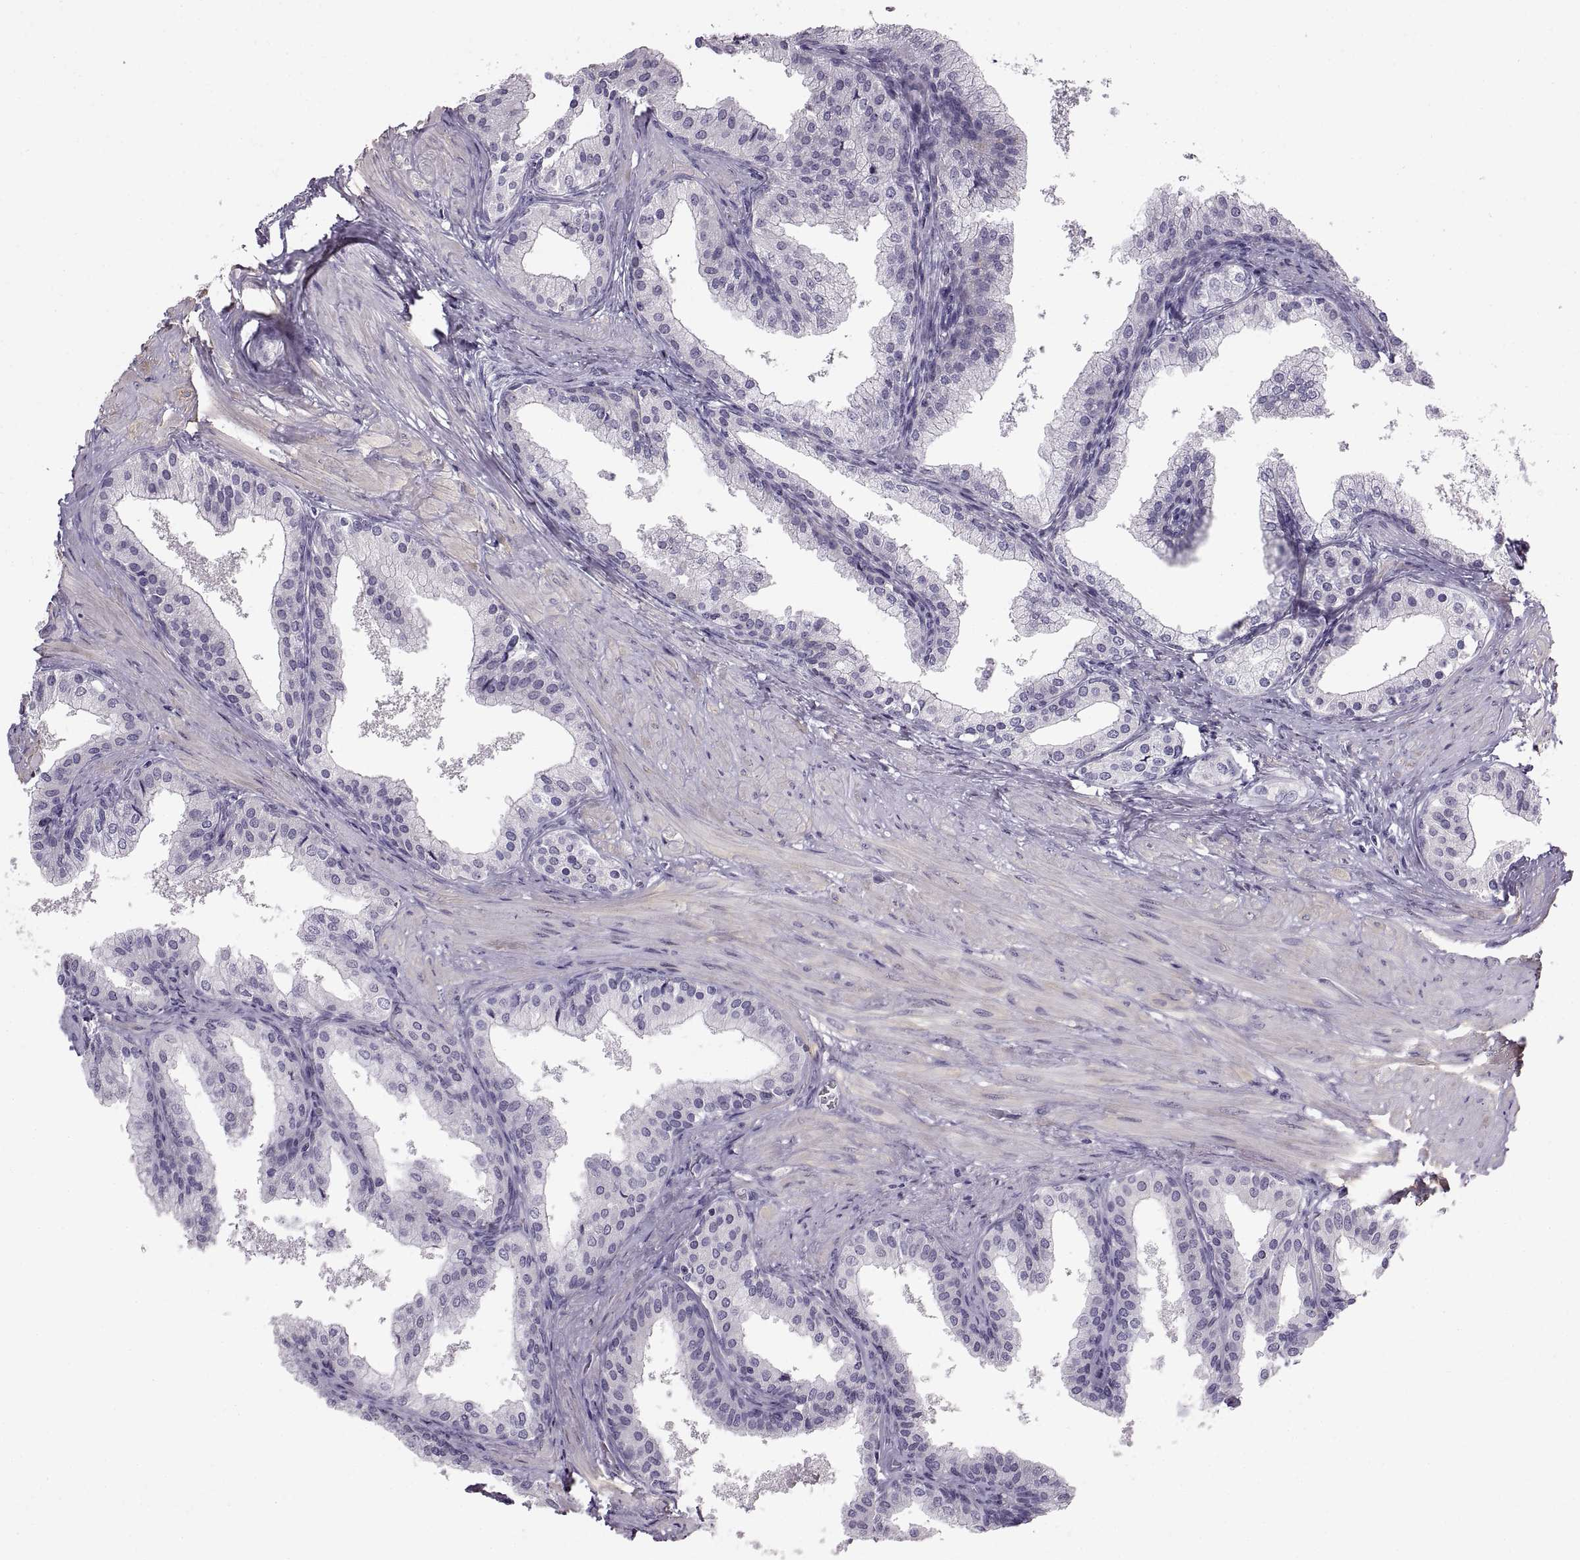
{"staining": {"intensity": "negative", "quantity": "none", "location": "none"}, "tissue": "prostate cancer", "cell_type": "Tumor cells", "image_type": "cancer", "snomed": [{"axis": "morphology", "description": "Adenocarcinoma, Low grade"}, {"axis": "topography", "description": "Prostate"}], "caption": "Human prostate cancer stained for a protein using immunohistochemistry shows no positivity in tumor cells.", "gene": "COL9A3", "patient": {"sex": "male", "age": 56}}